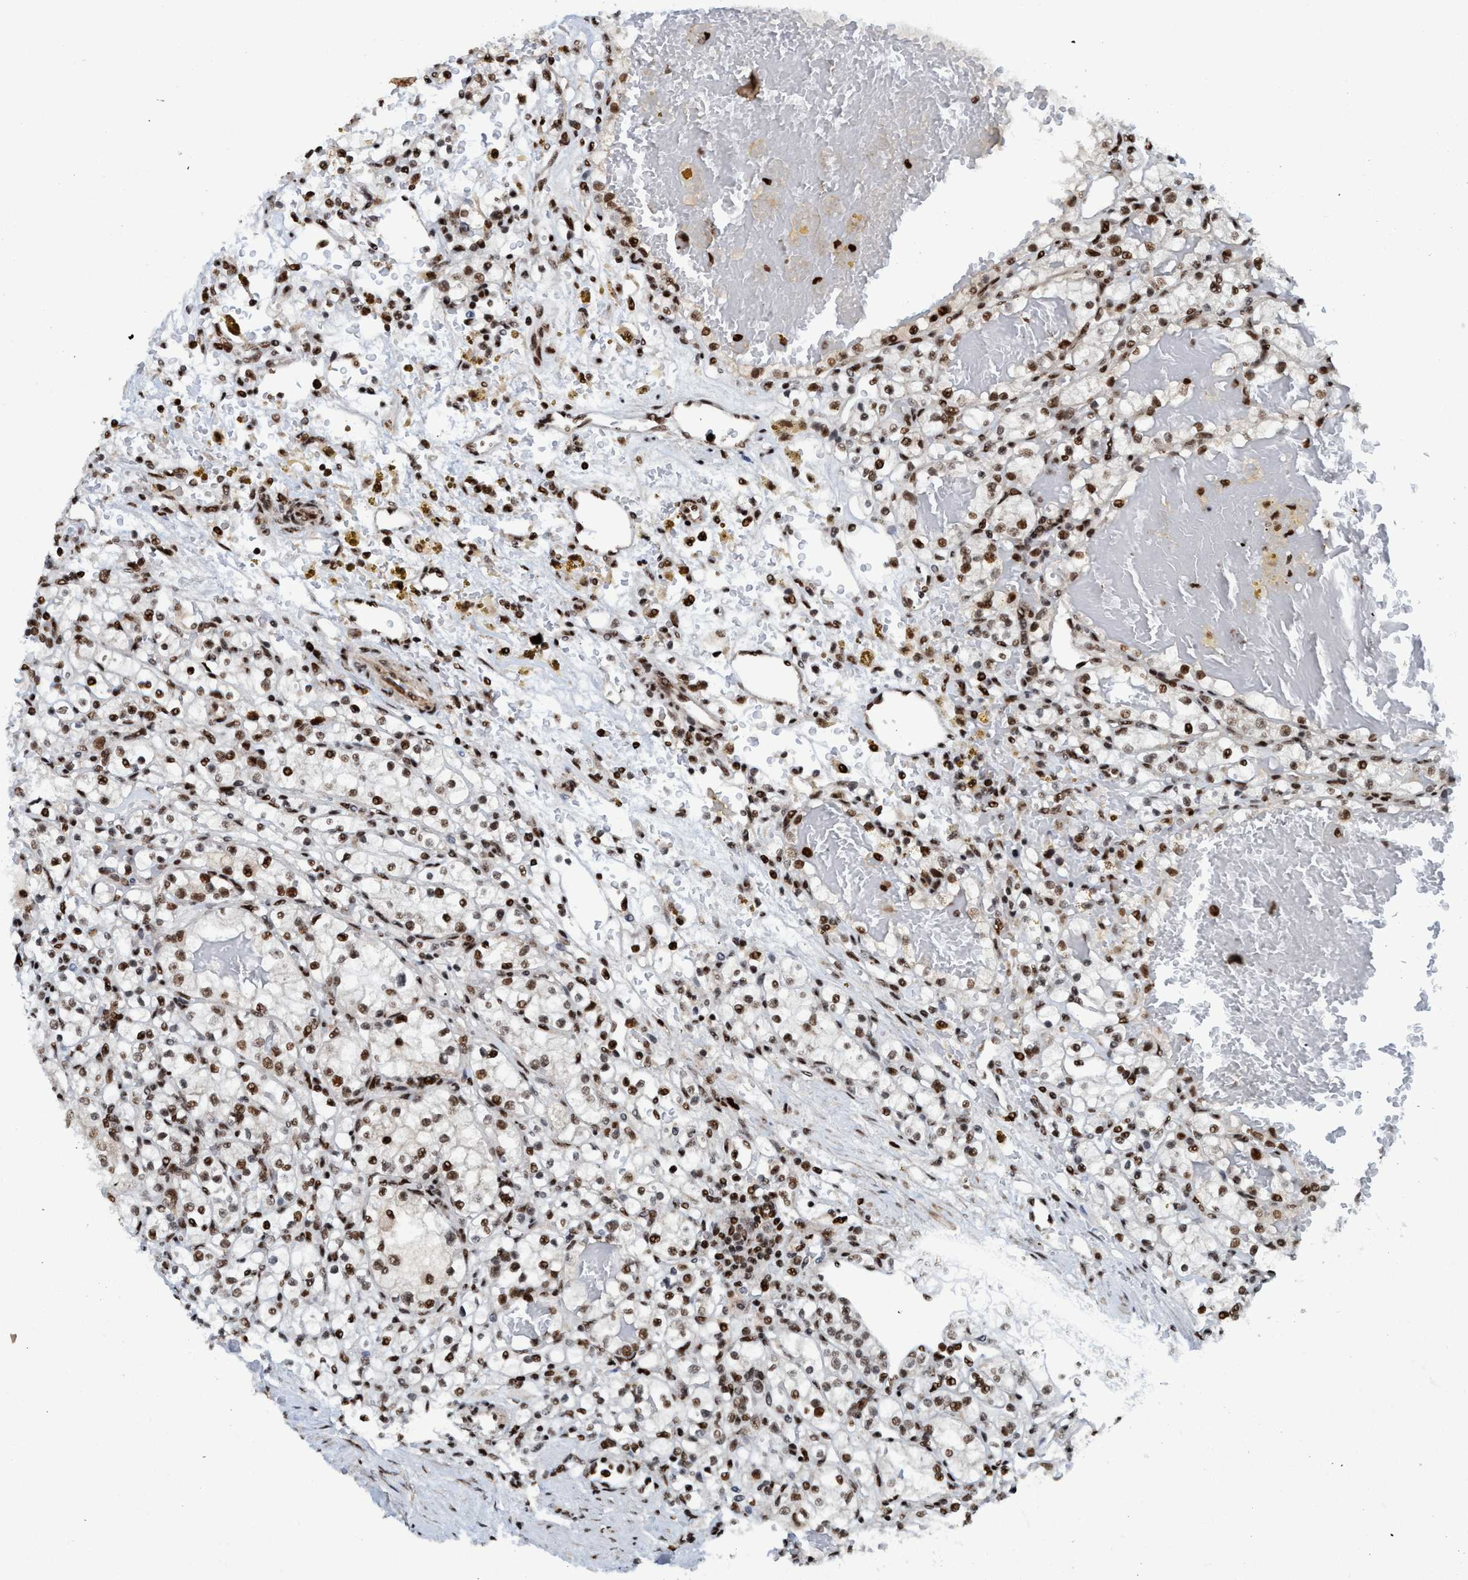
{"staining": {"intensity": "strong", "quantity": ">75%", "location": "nuclear"}, "tissue": "renal cancer", "cell_type": "Tumor cells", "image_type": "cancer", "snomed": [{"axis": "morphology", "description": "Normal tissue, NOS"}, {"axis": "morphology", "description": "Adenocarcinoma, NOS"}, {"axis": "topography", "description": "Kidney"}], "caption": "Human renal cancer stained for a protein (brown) reveals strong nuclear positive expression in about >75% of tumor cells.", "gene": "TOPBP1", "patient": {"sex": "female", "age": 55}}